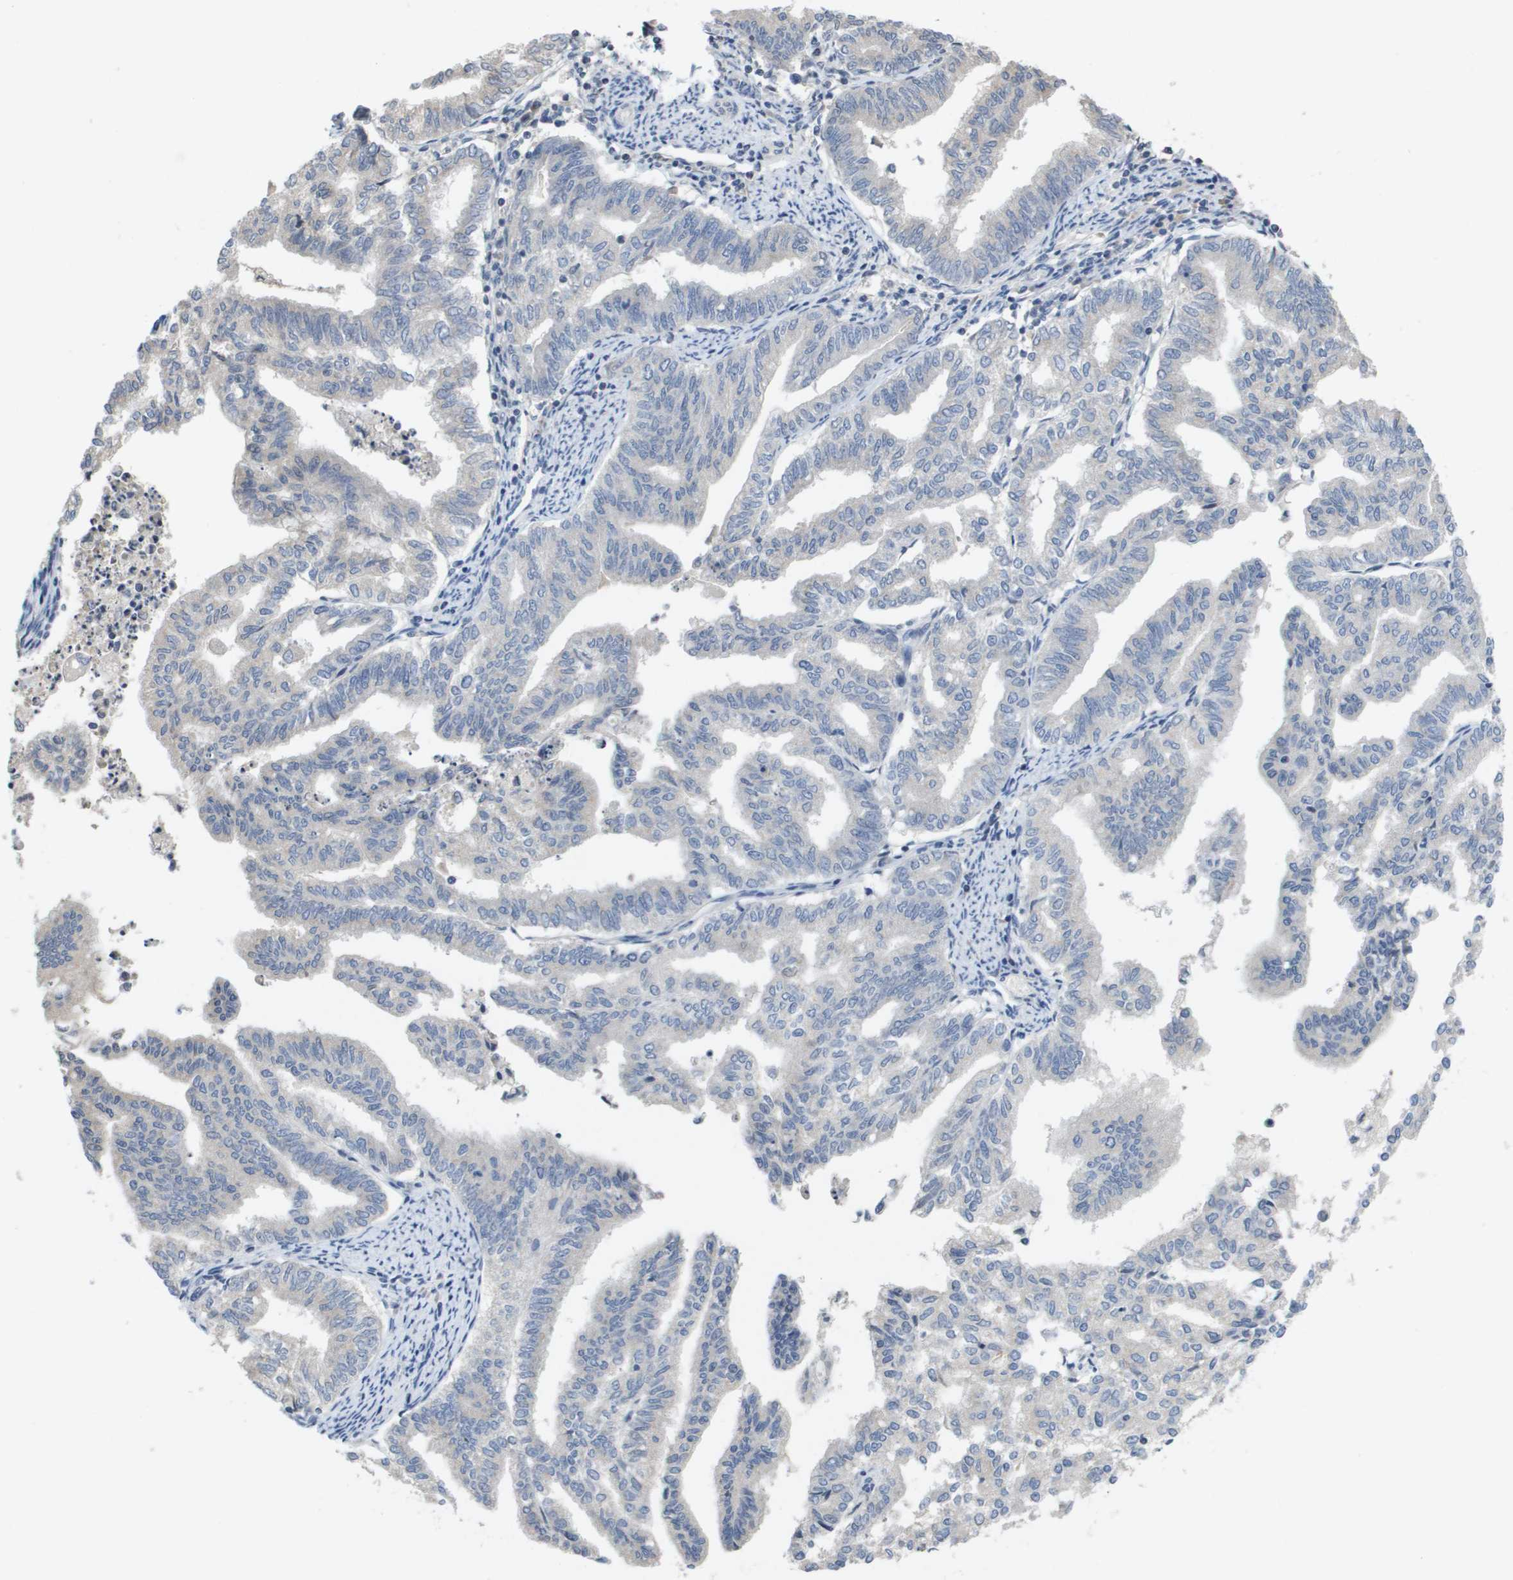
{"staining": {"intensity": "negative", "quantity": "none", "location": "none"}, "tissue": "endometrial cancer", "cell_type": "Tumor cells", "image_type": "cancer", "snomed": [{"axis": "morphology", "description": "Adenocarcinoma, NOS"}, {"axis": "topography", "description": "Endometrium"}], "caption": "Tumor cells show no significant expression in adenocarcinoma (endometrial).", "gene": "CAPN11", "patient": {"sex": "female", "age": 79}}